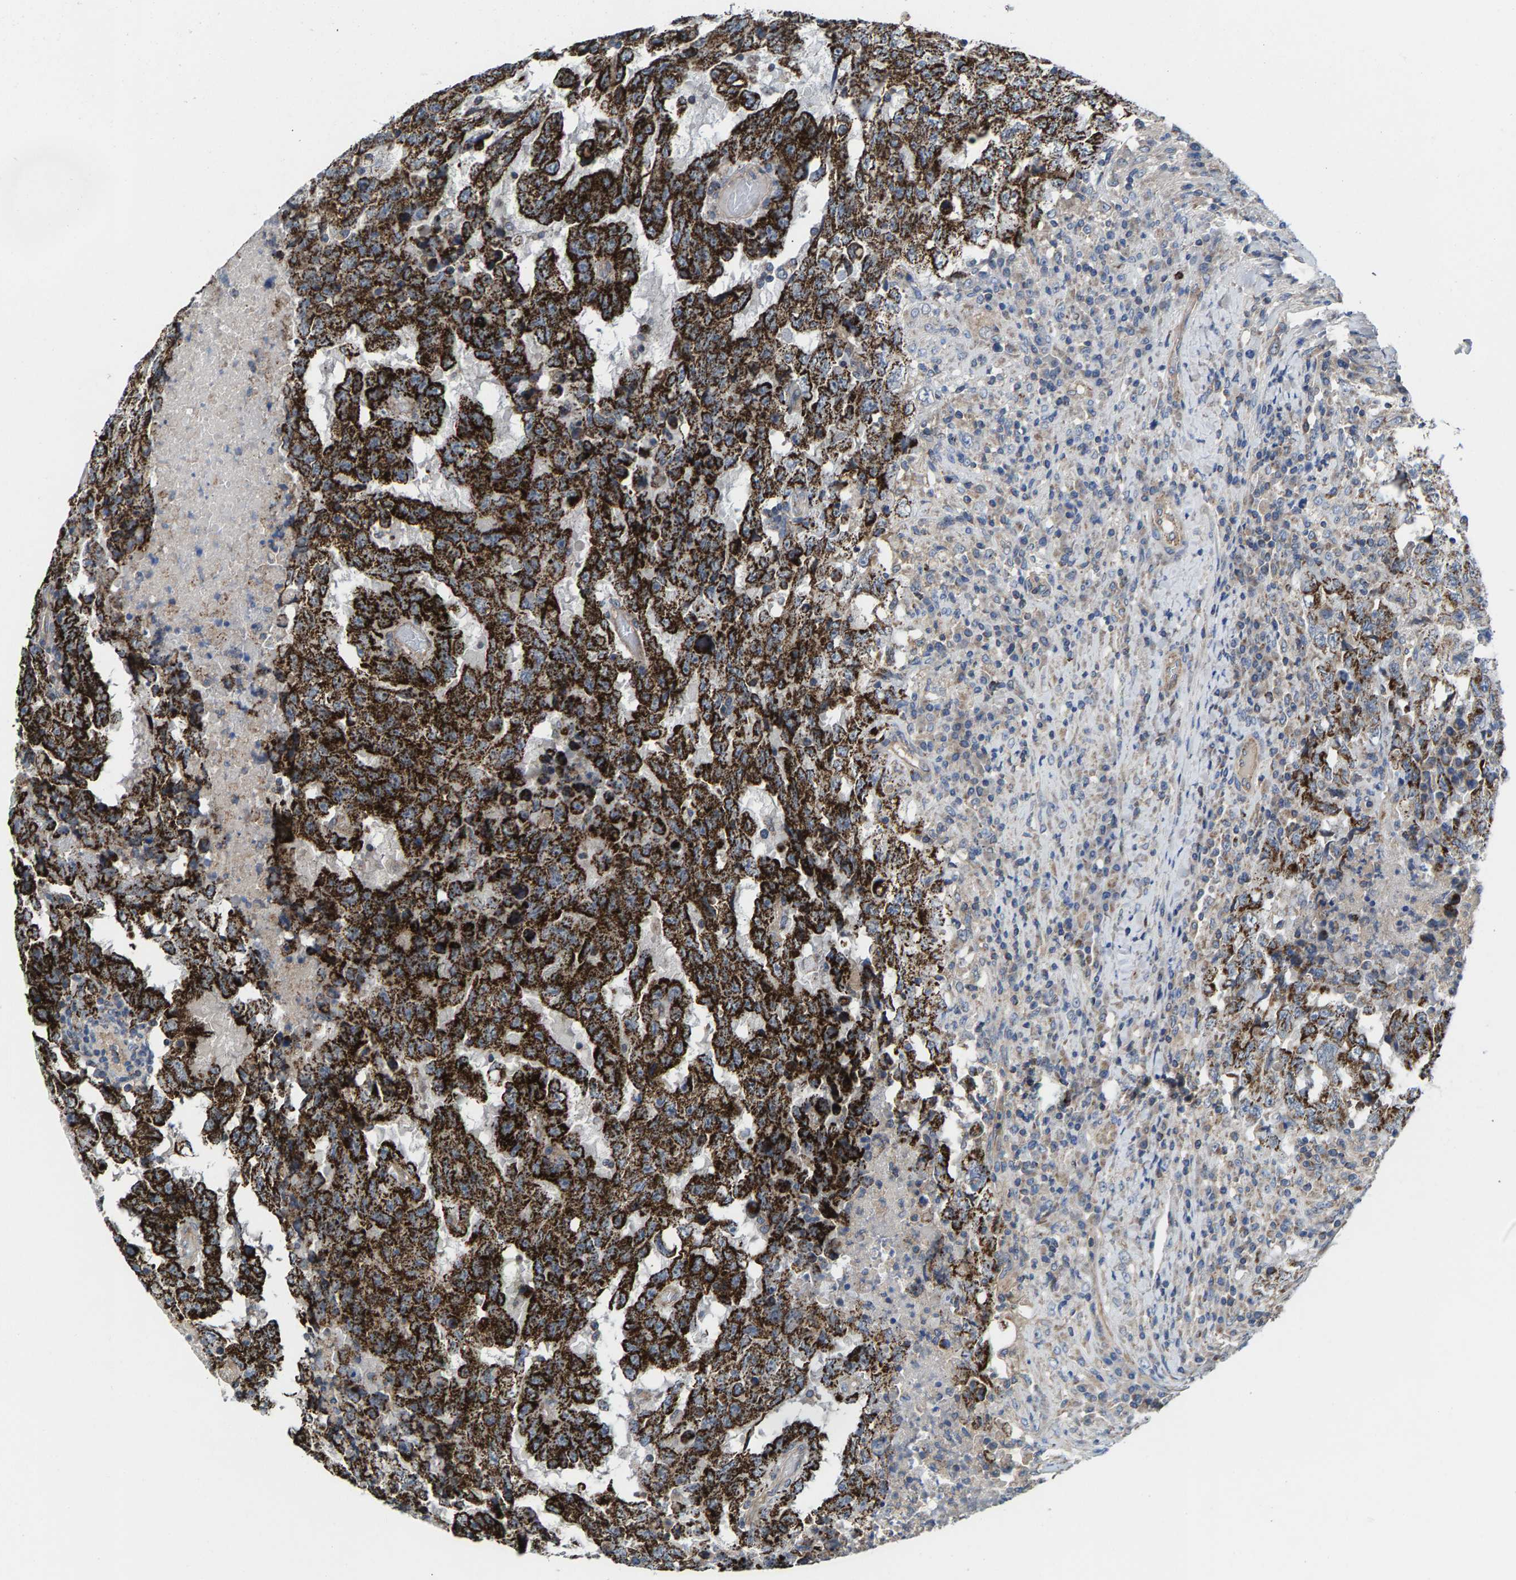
{"staining": {"intensity": "strong", "quantity": ">75%", "location": "cytoplasmic/membranous"}, "tissue": "testis cancer", "cell_type": "Tumor cells", "image_type": "cancer", "snomed": [{"axis": "morphology", "description": "Necrosis, NOS"}, {"axis": "morphology", "description": "Carcinoma, Embryonal, NOS"}, {"axis": "topography", "description": "Testis"}], "caption": "Tumor cells display high levels of strong cytoplasmic/membranous expression in approximately >75% of cells in embryonal carcinoma (testis). (DAB (3,3'-diaminobenzidine) IHC, brown staining for protein, blue staining for nuclei).", "gene": "MRM1", "patient": {"sex": "male", "age": 19}}